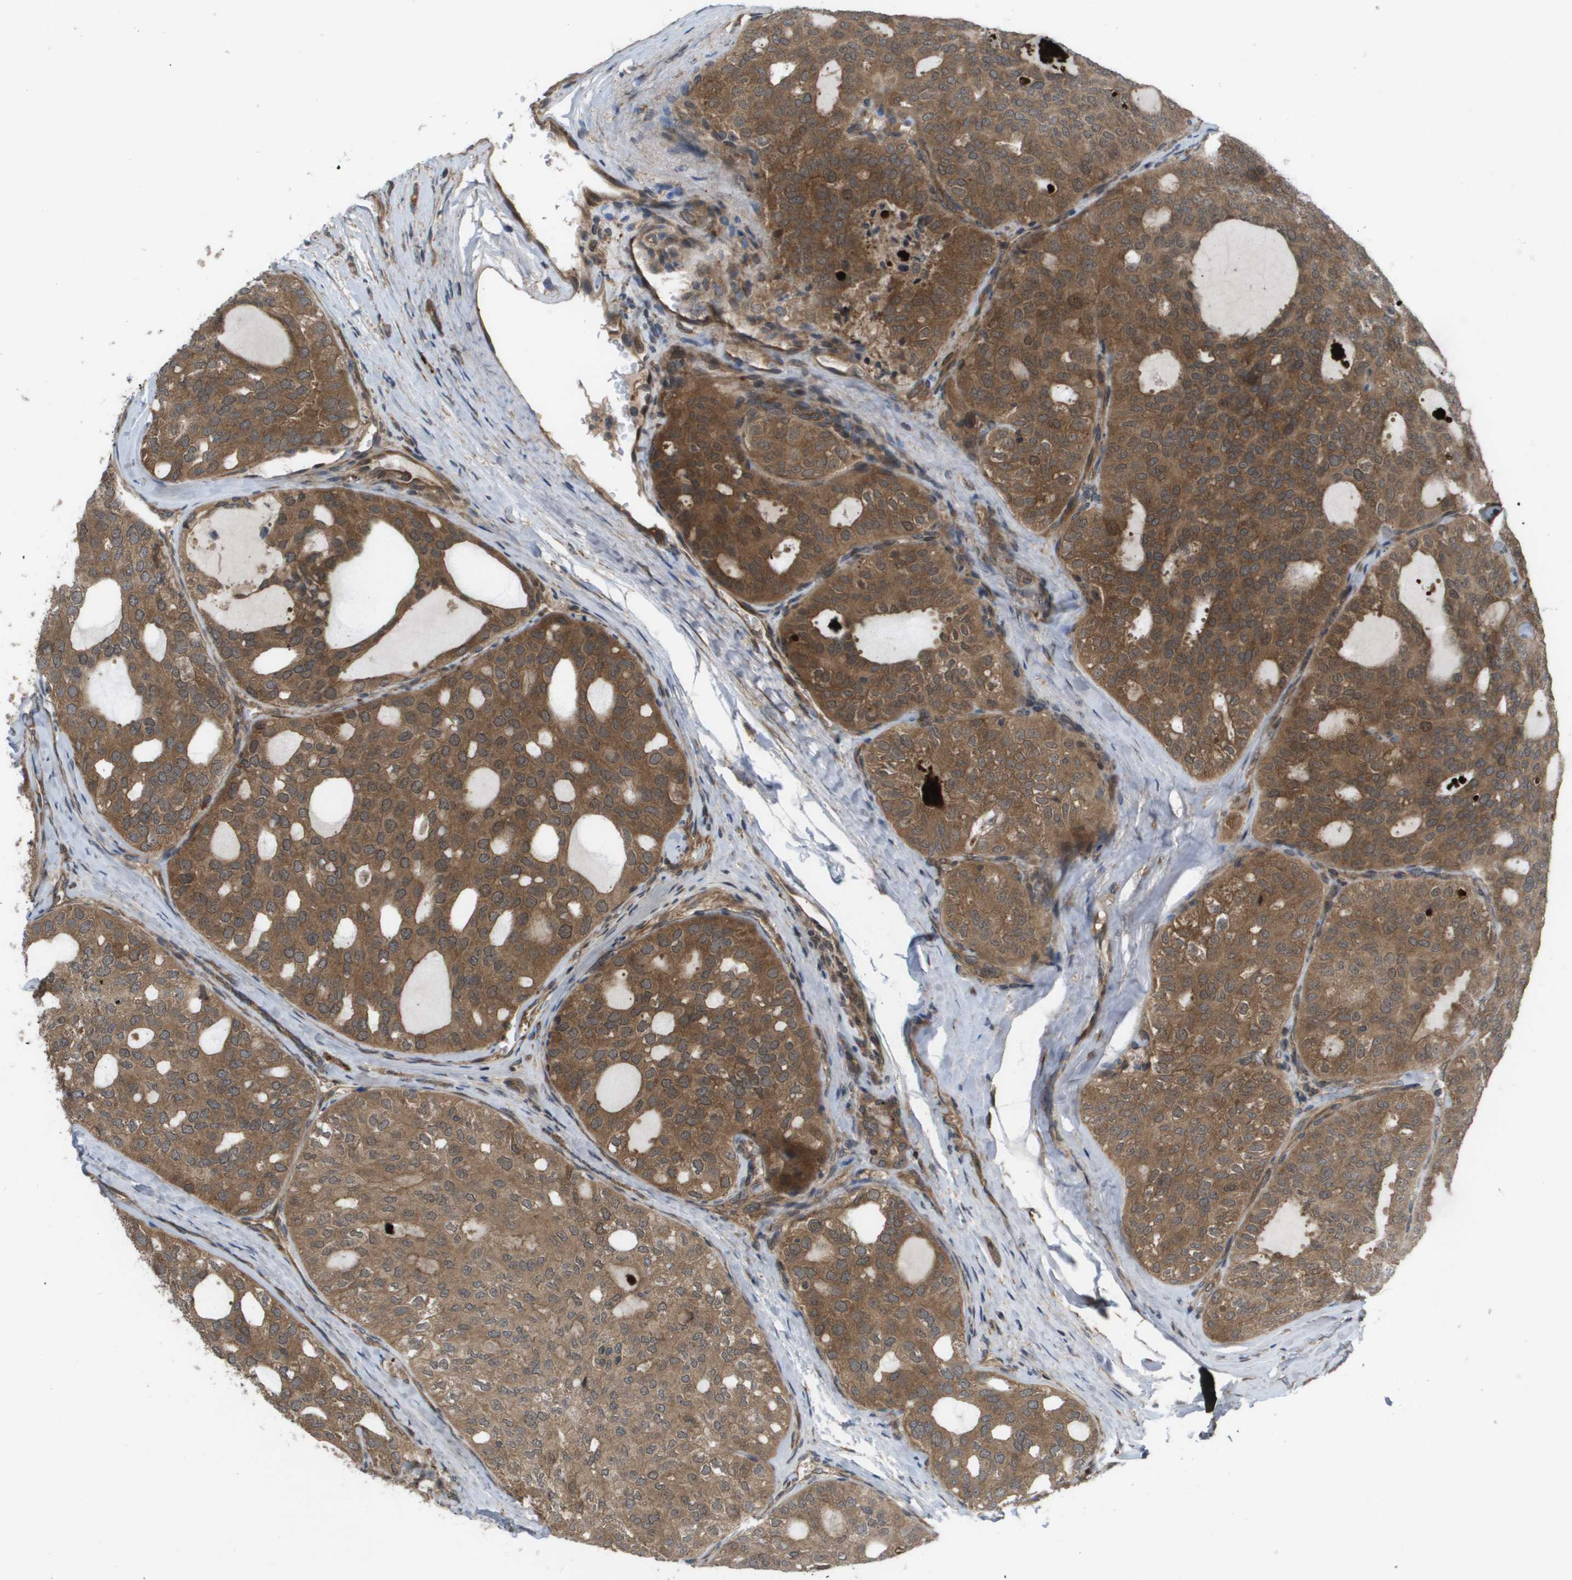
{"staining": {"intensity": "moderate", "quantity": ">75%", "location": "cytoplasmic/membranous,nuclear"}, "tissue": "thyroid cancer", "cell_type": "Tumor cells", "image_type": "cancer", "snomed": [{"axis": "morphology", "description": "Follicular adenoma carcinoma, NOS"}, {"axis": "topography", "description": "Thyroid gland"}], "caption": "IHC of human thyroid cancer demonstrates medium levels of moderate cytoplasmic/membranous and nuclear positivity in about >75% of tumor cells. (IHC, brightfield microscopy, high magnification).", "gene": "CTPS2", "patient": {"sex": "male", "age": 75}}